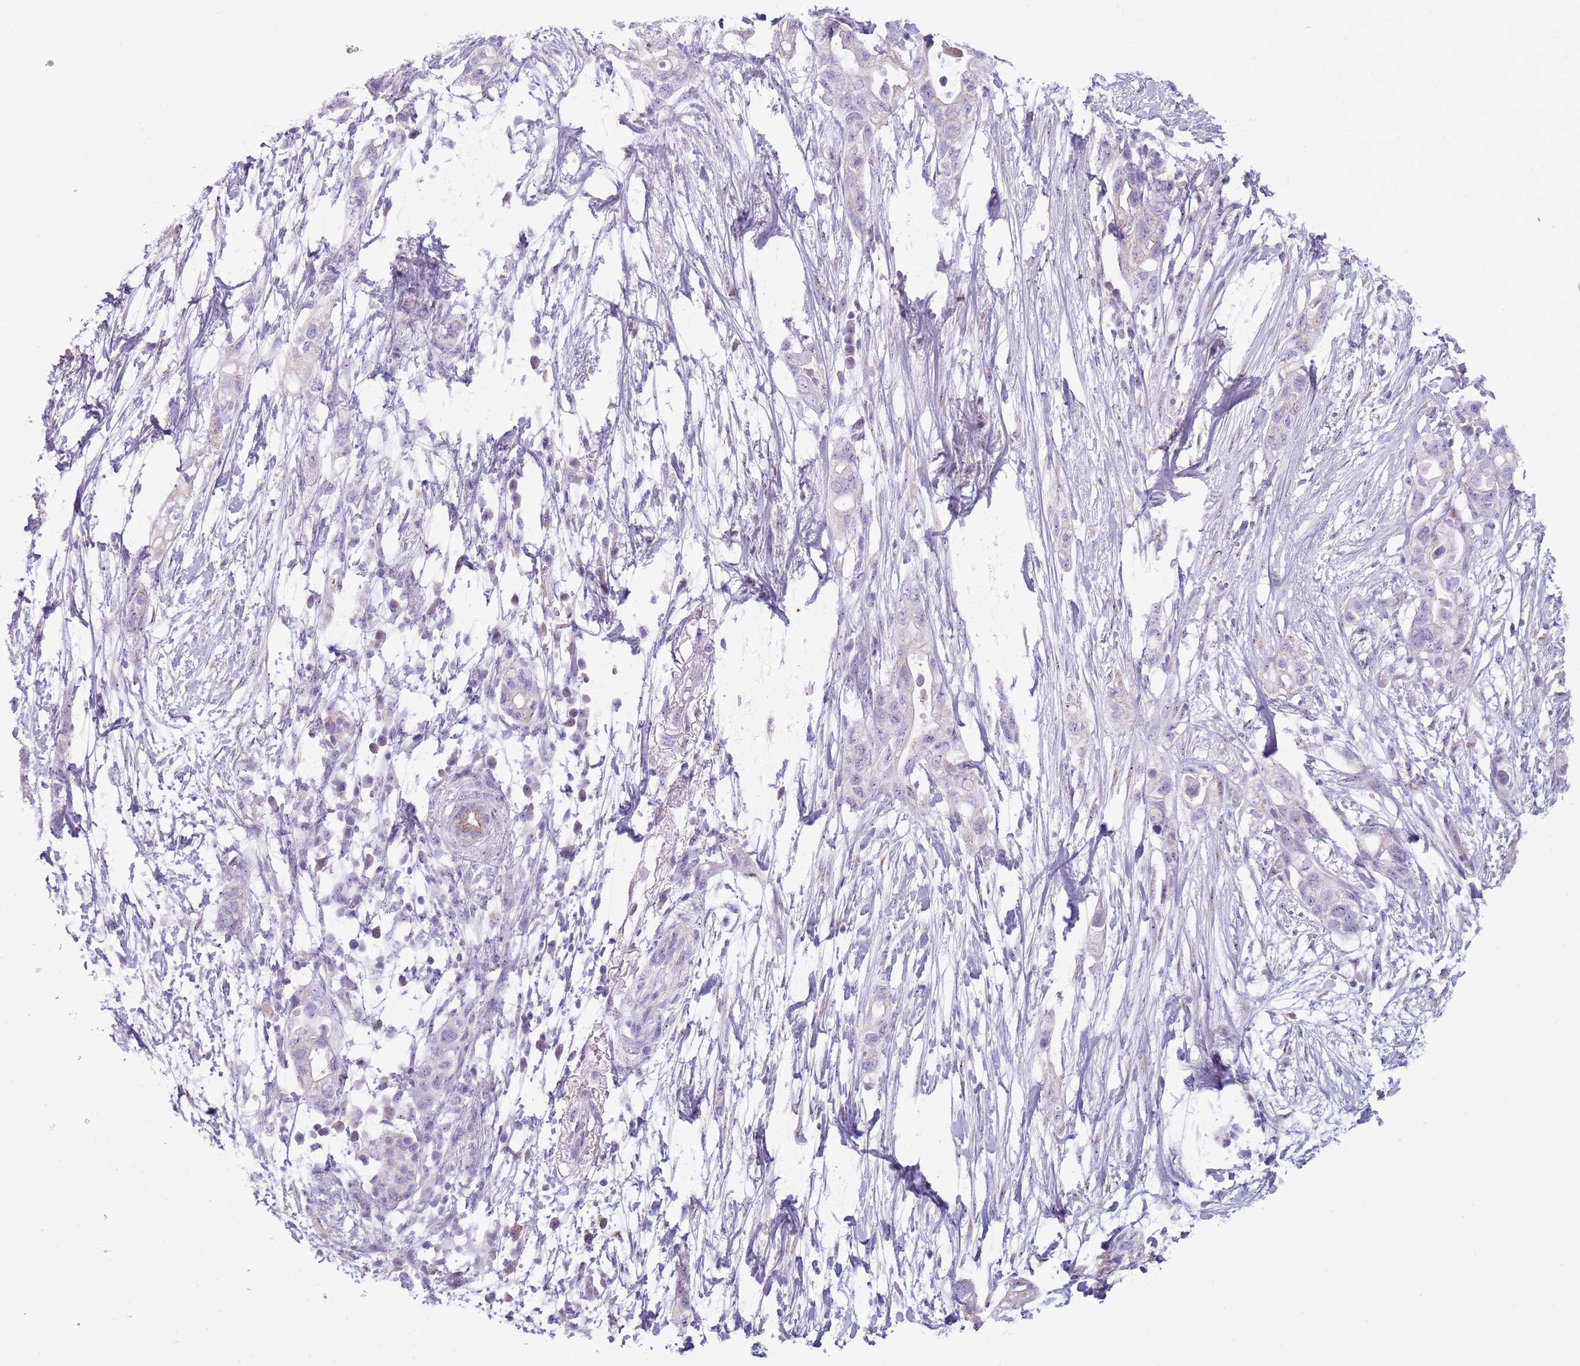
{"staining": {"intensity": "negative", "quantity": "none", "location": "none"}, "tissue": "pancreatic cancer", "cell_type": "Tumor cells", "image_type": "cancer", "snomed": [{"axis": "morphology", "description": "Adenocarcinoma, NOS"}, {"axis": "topography", "description": "Pancreas"}], "caption": "High magnification brightfield microscopy of pancreatic cancer stained with DAB (brown) and counterstained with hematoxylin (blue): tumor cells show no significant positivity.", "gene": "NBPF6", "patient": {"sex": "female", "age": 72}}